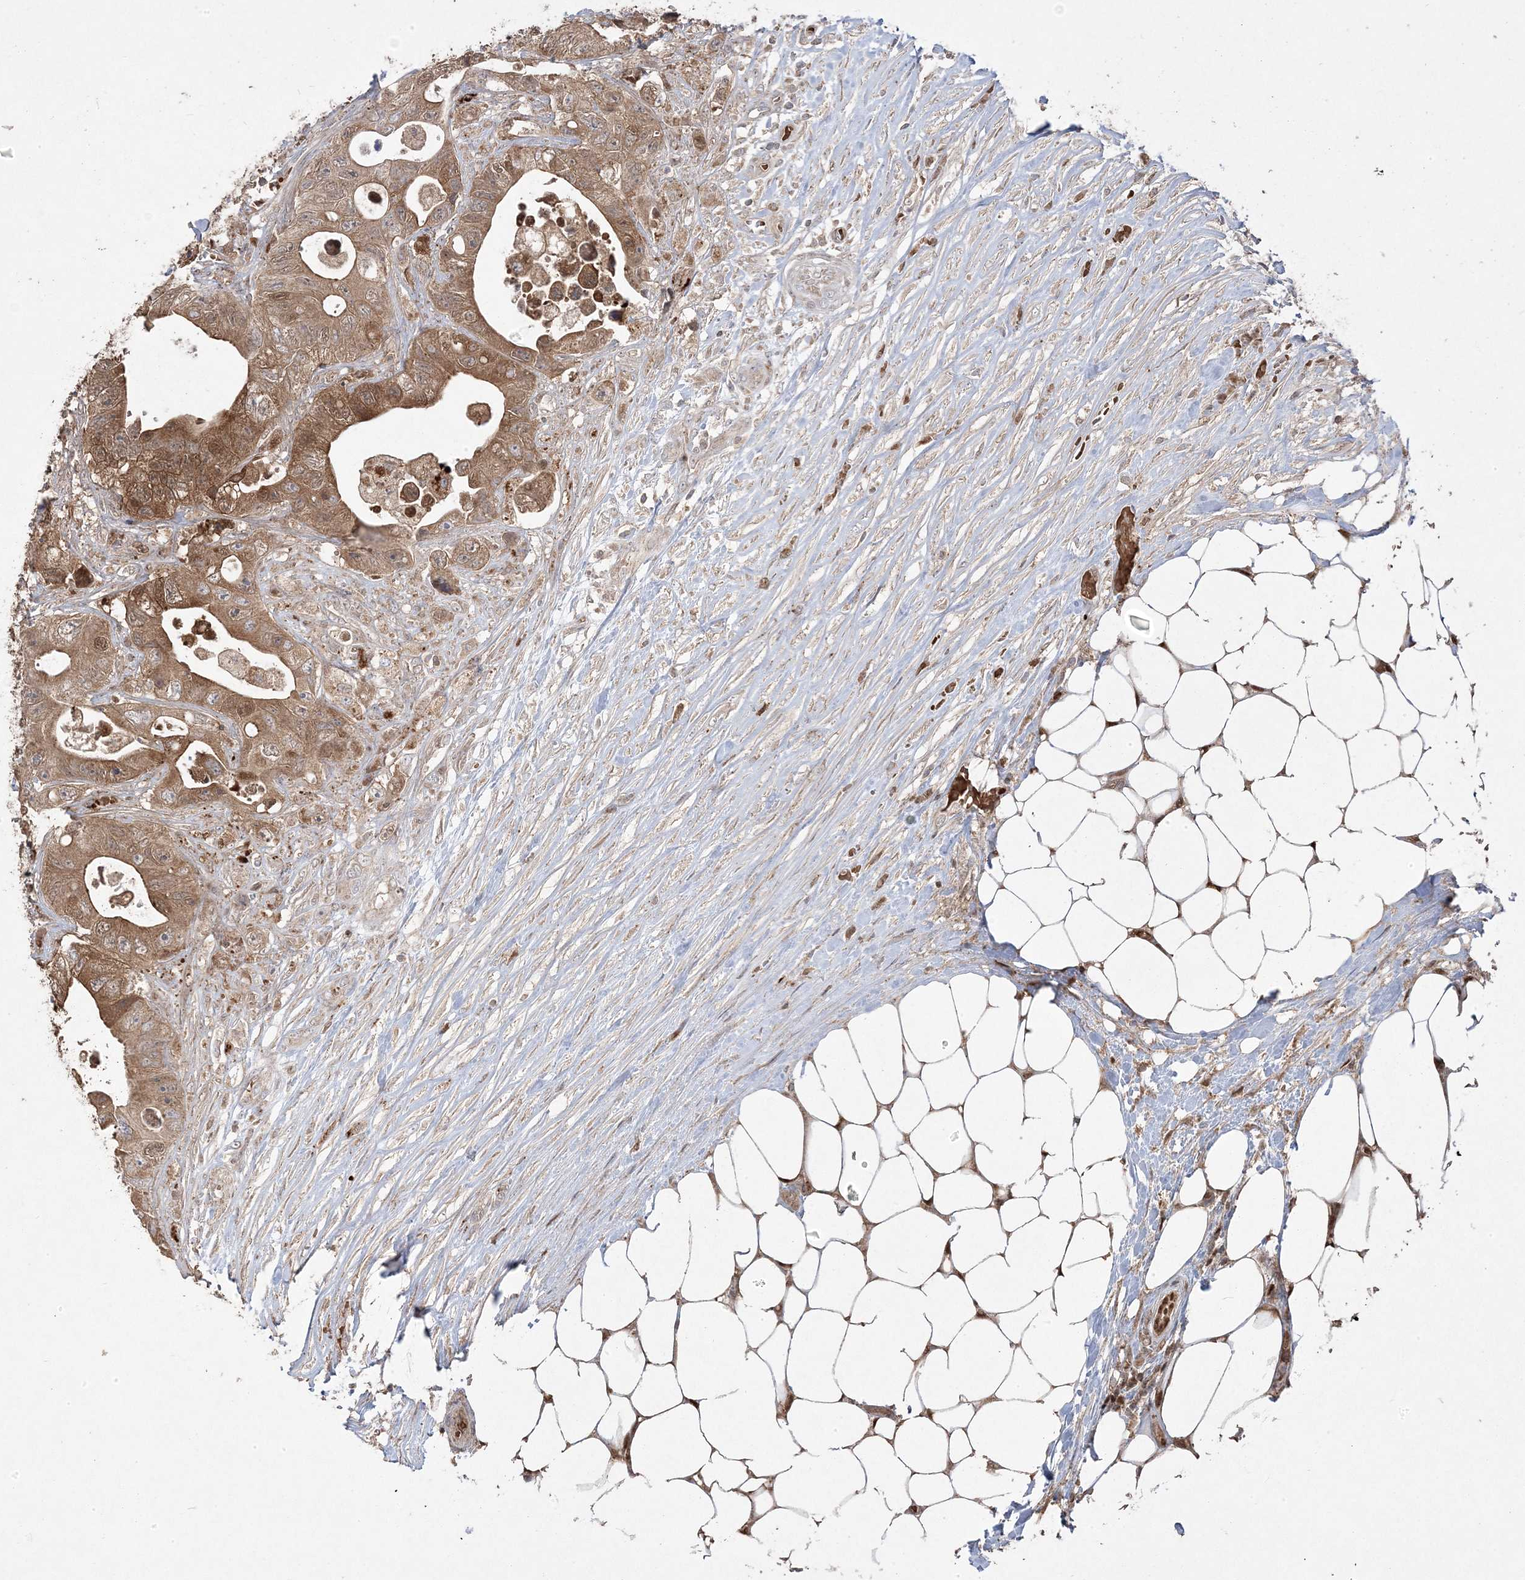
{"staining": {"intensity": "moderate", "quantity": ">75%", "location": "cytoplasmic/membranous"}, "tissue": "colorectal cancer", "cell_type": "Tumor cells", "image_type": "cancer", "snomed": [{"axis": "morphology", "description": "Adenocarcinoma, NOS"}, {"axis": "topography", "description": "Colon"}], "caption": "High-power microscopy captured an immunohistochemistry (IHC) image of colorectal cancer (adenocarcinoma), revealing moderate cytoplasmic/membranous positivity in approximately >75% of tumor cells. (DAB (3,3'-diaminobenzidine) = brown stain, brightfield microscopy at high magnification).", "gene": "PPOX", "patient": {"sex": "female", "age": 46}}